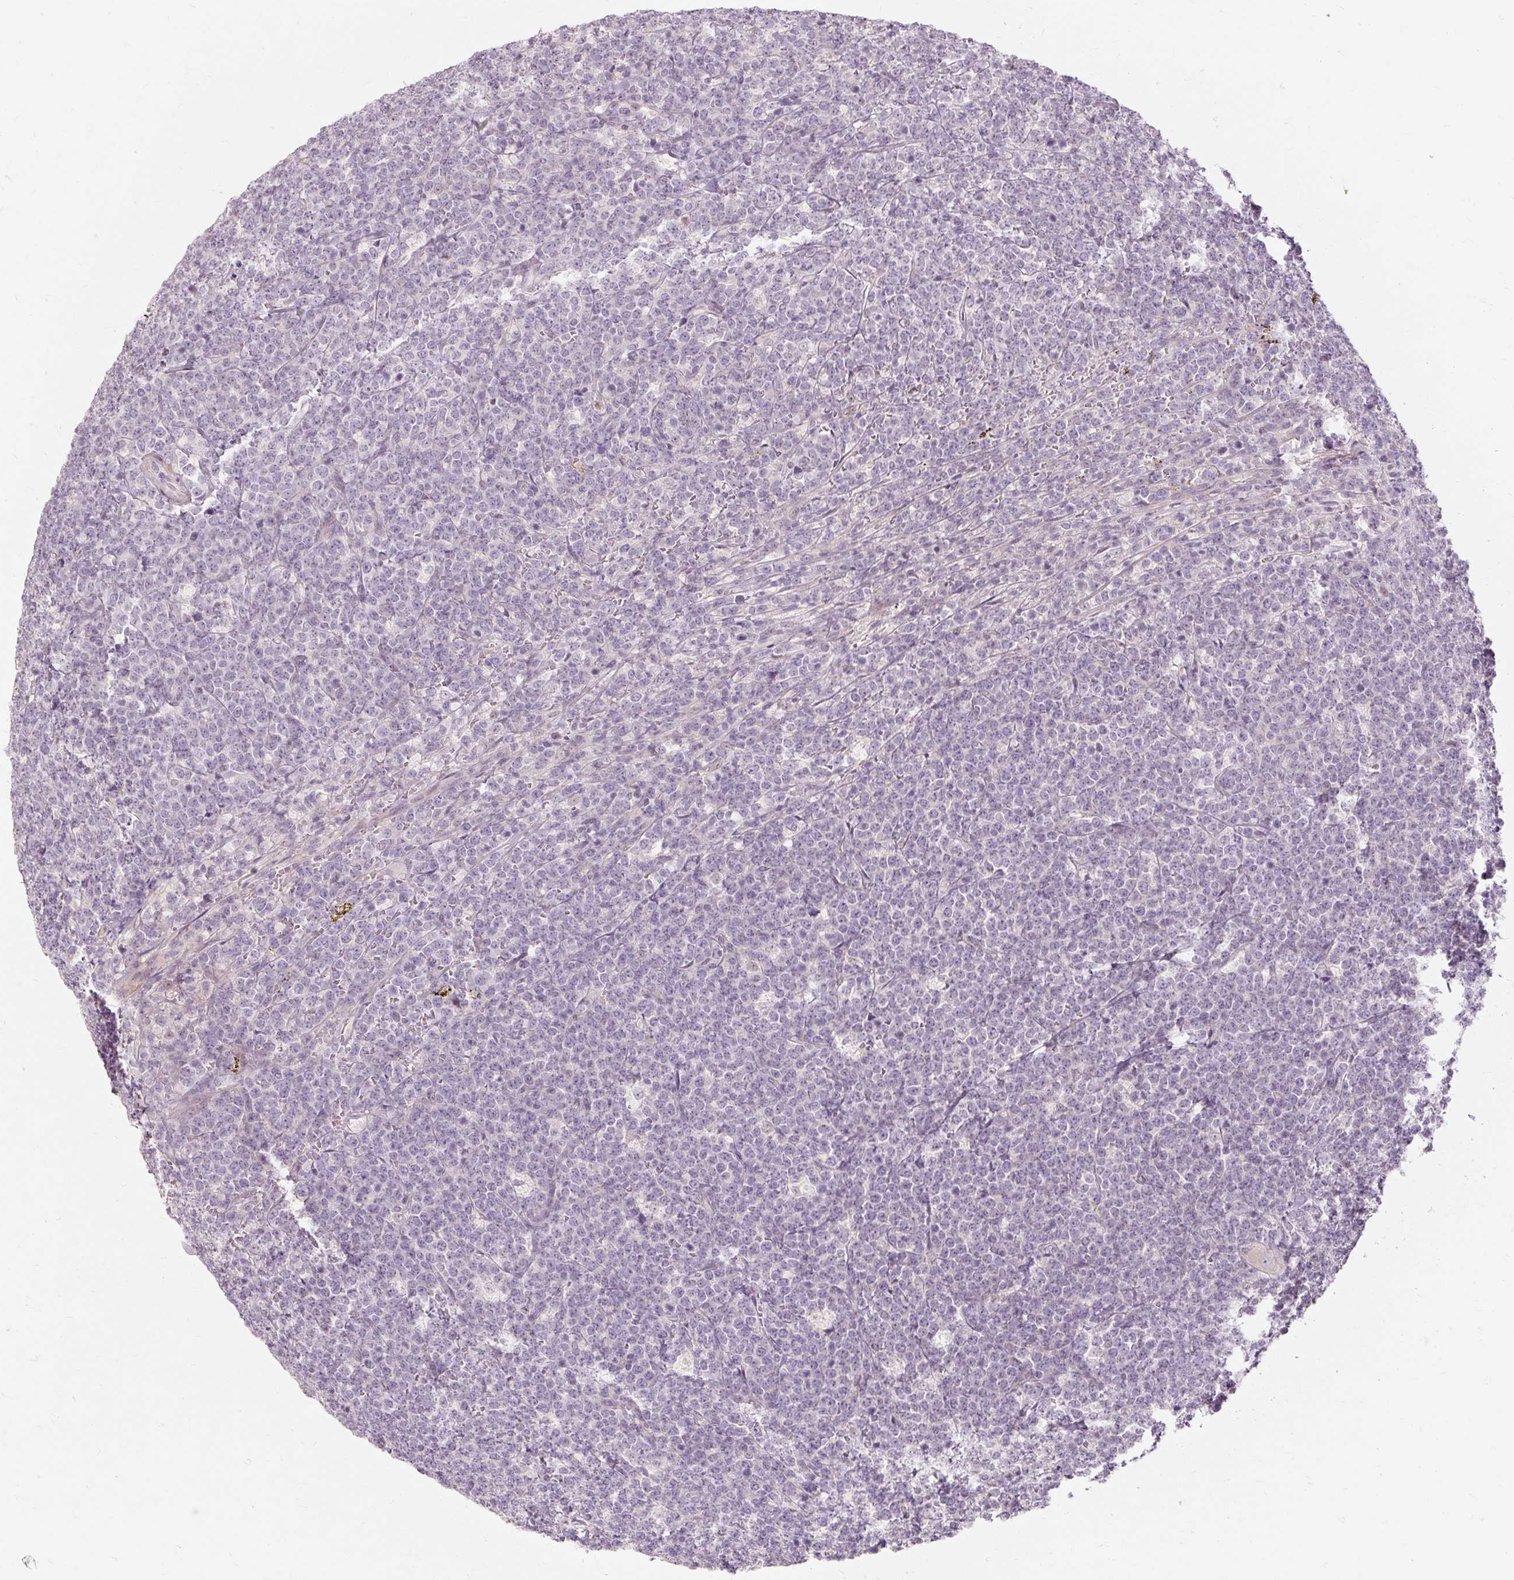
{"staining": {"intensity": "negative", "quantity": "none", "location": "none"}, "tissue": "lymphoma", "cell_type": "Tumor cells", "image_type": "cancer", "snomed": [{"axis": "morphology", "description": "Malignant lymphoma, non-Hodgkin's type, High grade"}, {"axis": "topography", "description": "Small intestine"}, {"axis": "topography", "description": "Colon"}], "caption": "Immunohistochemistry of human malignant lymphoma, non-Hodgkin's type (high-grade) displays no staining in tumor cells.", "gene": "CAPN3", "patient": {"sex": "male", "age": 8}}